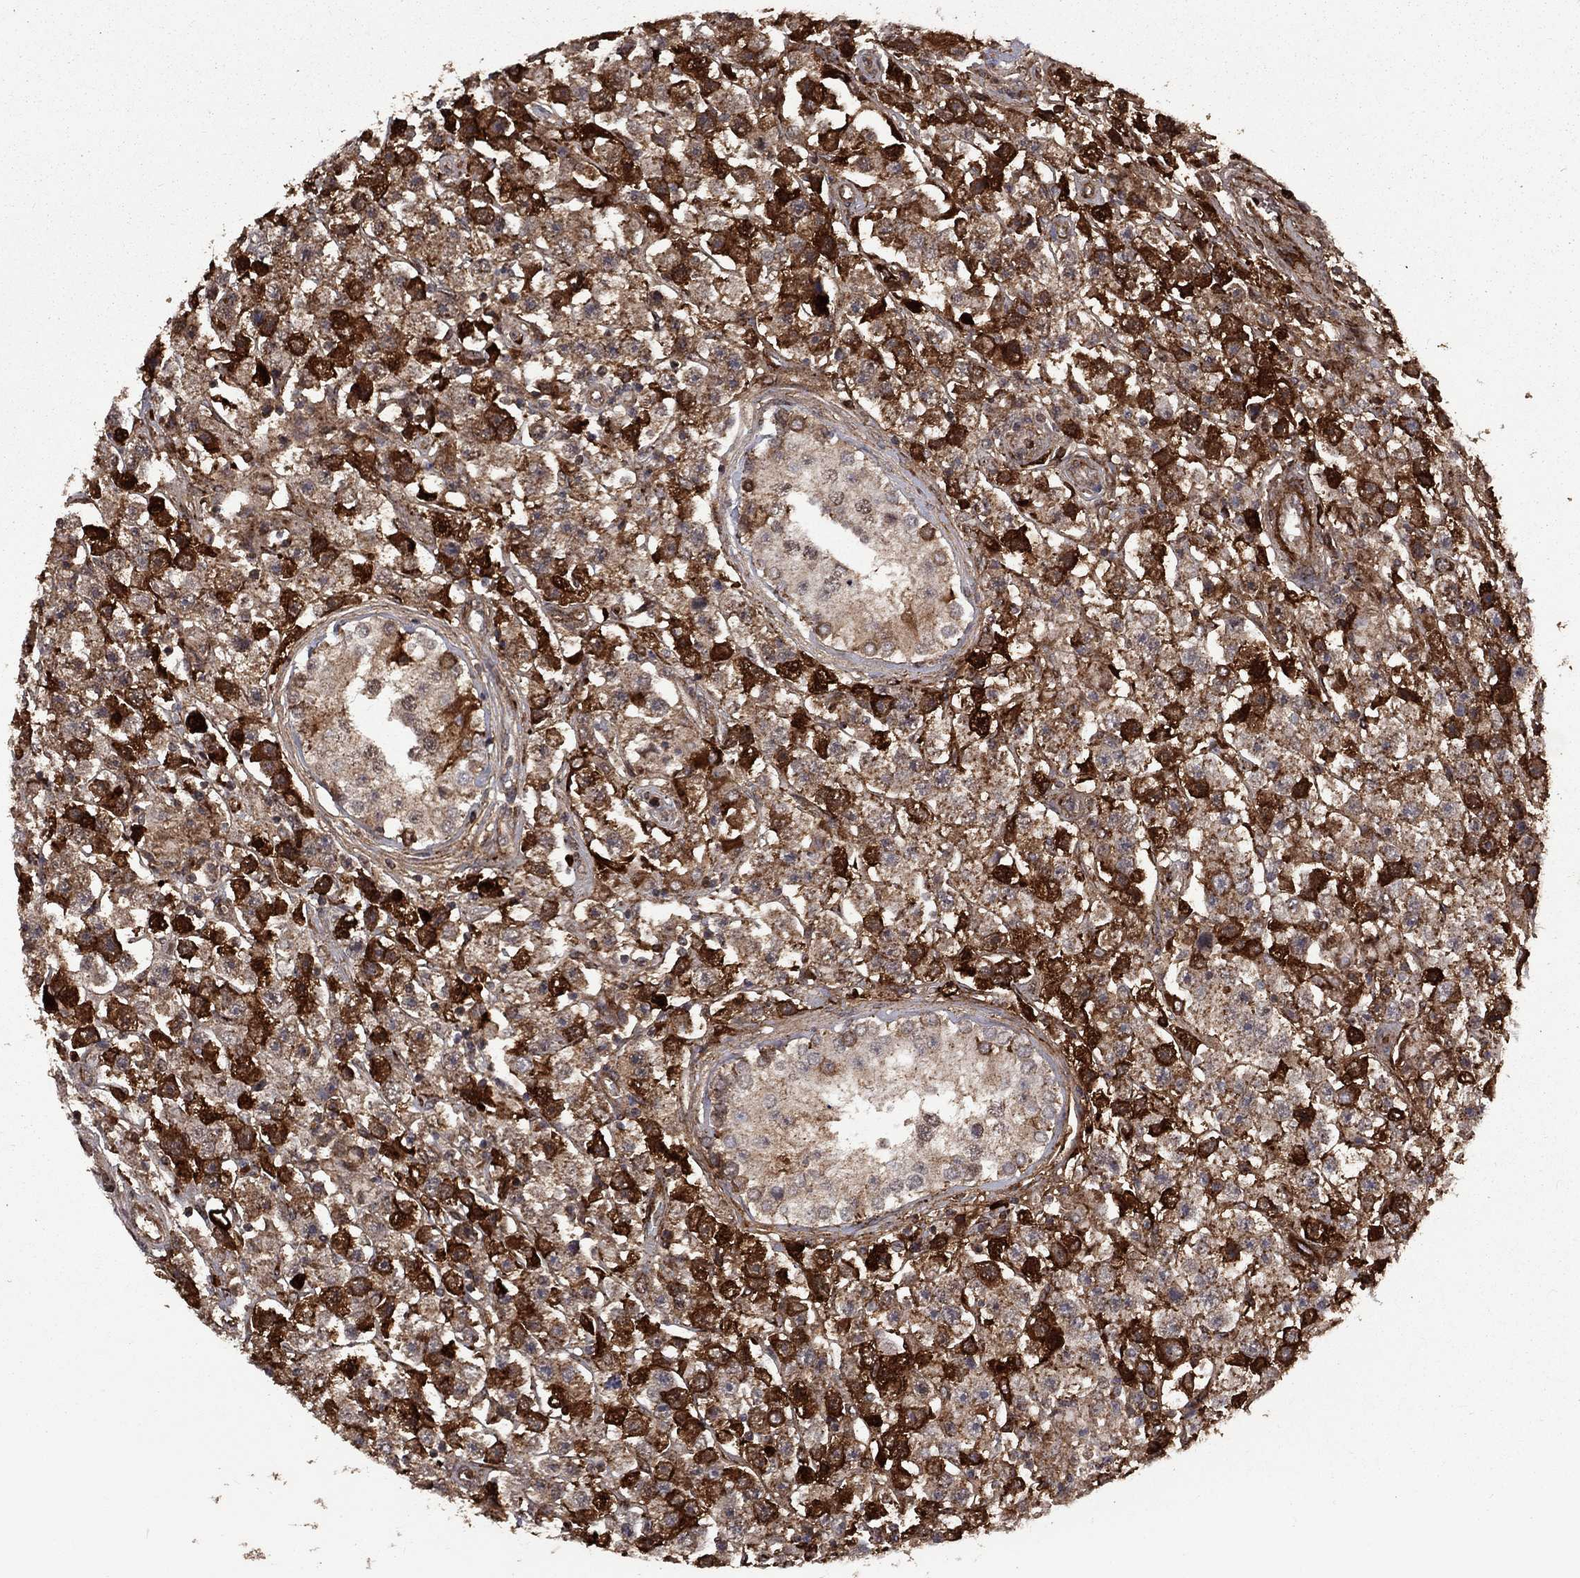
{"staining": {"intensity": "strong", "quantity": "<25%", "location": "cytoplasmic/membranous"}, "tissue": "testis cancer", "cell_type": "Tumor cells", "image_type": "cancer", "snomed": [{"axis": "morphology", "description": "Seminoma, NOS"}, {"axis": "topography", "description": "Testis"}], "caption": "There is medium levels of strong cytoplasmic/membranous staining in tumor cells of seminoma (testis), as demonstrated by immunohistochemical staining (brown color).", "gene": "COL18A1", "patient": {"sex": "male", "age": 45}}